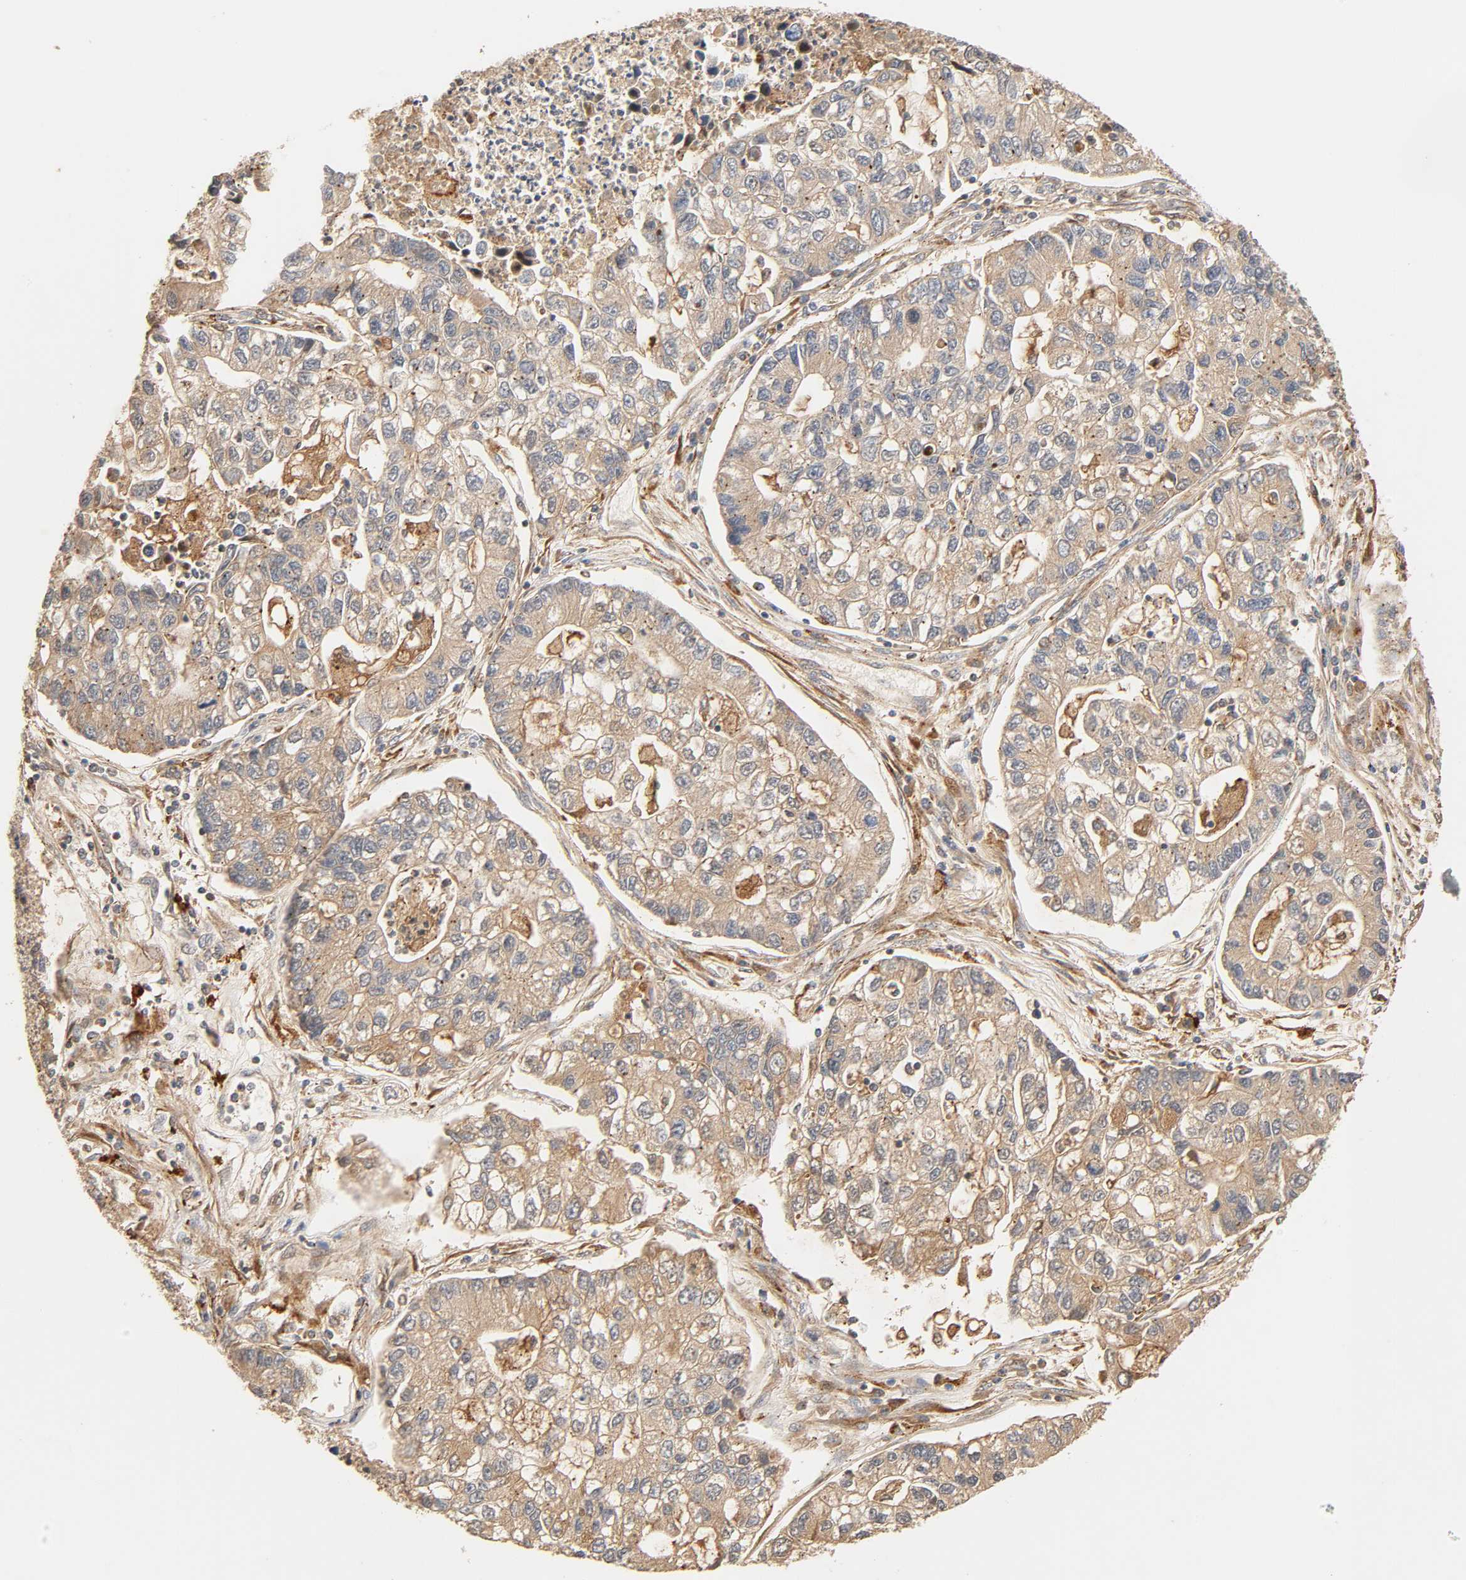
{"staining": {"intensity": "moderate", "quantity": ">75%", "location": "cytoplasmic/membranous"}, "tissue": "lung cancer", "cell_type": "Tumor cells", "image_type": "cancer", "snomed": [{"axis": "morphology", "description": "Adenocarcinoma, NOS"}, {"axis": "topography", "description": "Lung"}], "caption": "This is a micrograph of immunohistochemistry staining of lung cancer, which shows moderate positivity in the cytoplasmic/membranous of tumor cells.", "gene": "MAPK6", "patient": {"sex": "female", "age": 51}}